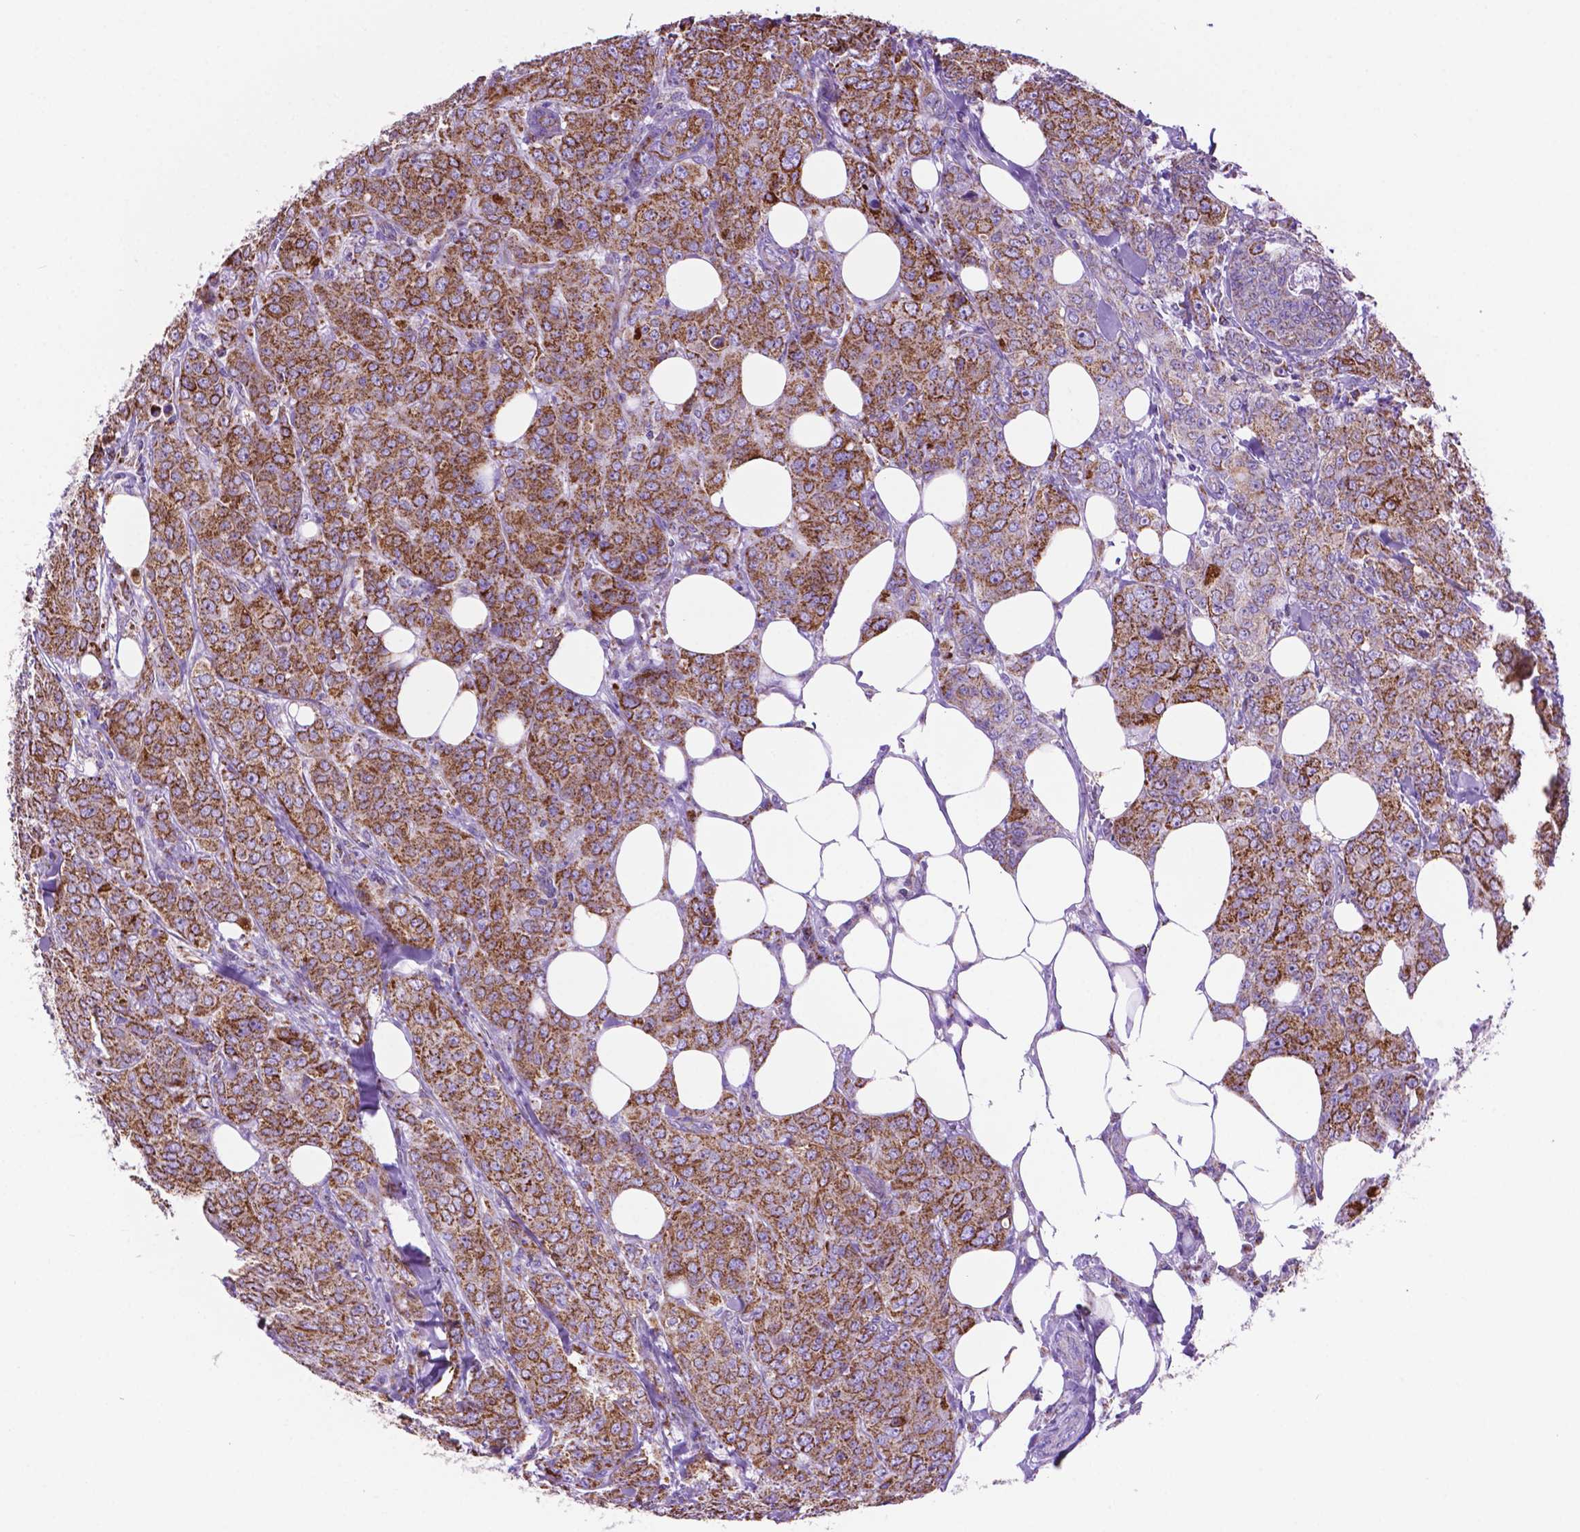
{"staining": {"intensity": "strong", "quantity": ">75%", "location": "cytoplasmic/membranous"}, "tissue": "breast cancer", "cell_type": "Tumor cells", "image_type": "cancer", "snomed": [{"axis": "morphology", "description": "Duct carcinoma"}, {"axis": "topography", "description": "Breast"}], "caption": "DAB immunohistochemical staining of infiltrating ductal carcinoma (breast) exhibits strong cytoplasmic/membranous protein expression in approximately >75% of tumor cells.", "gene": "GDPD5", "patient": {"sex": "female", "age": 43}}